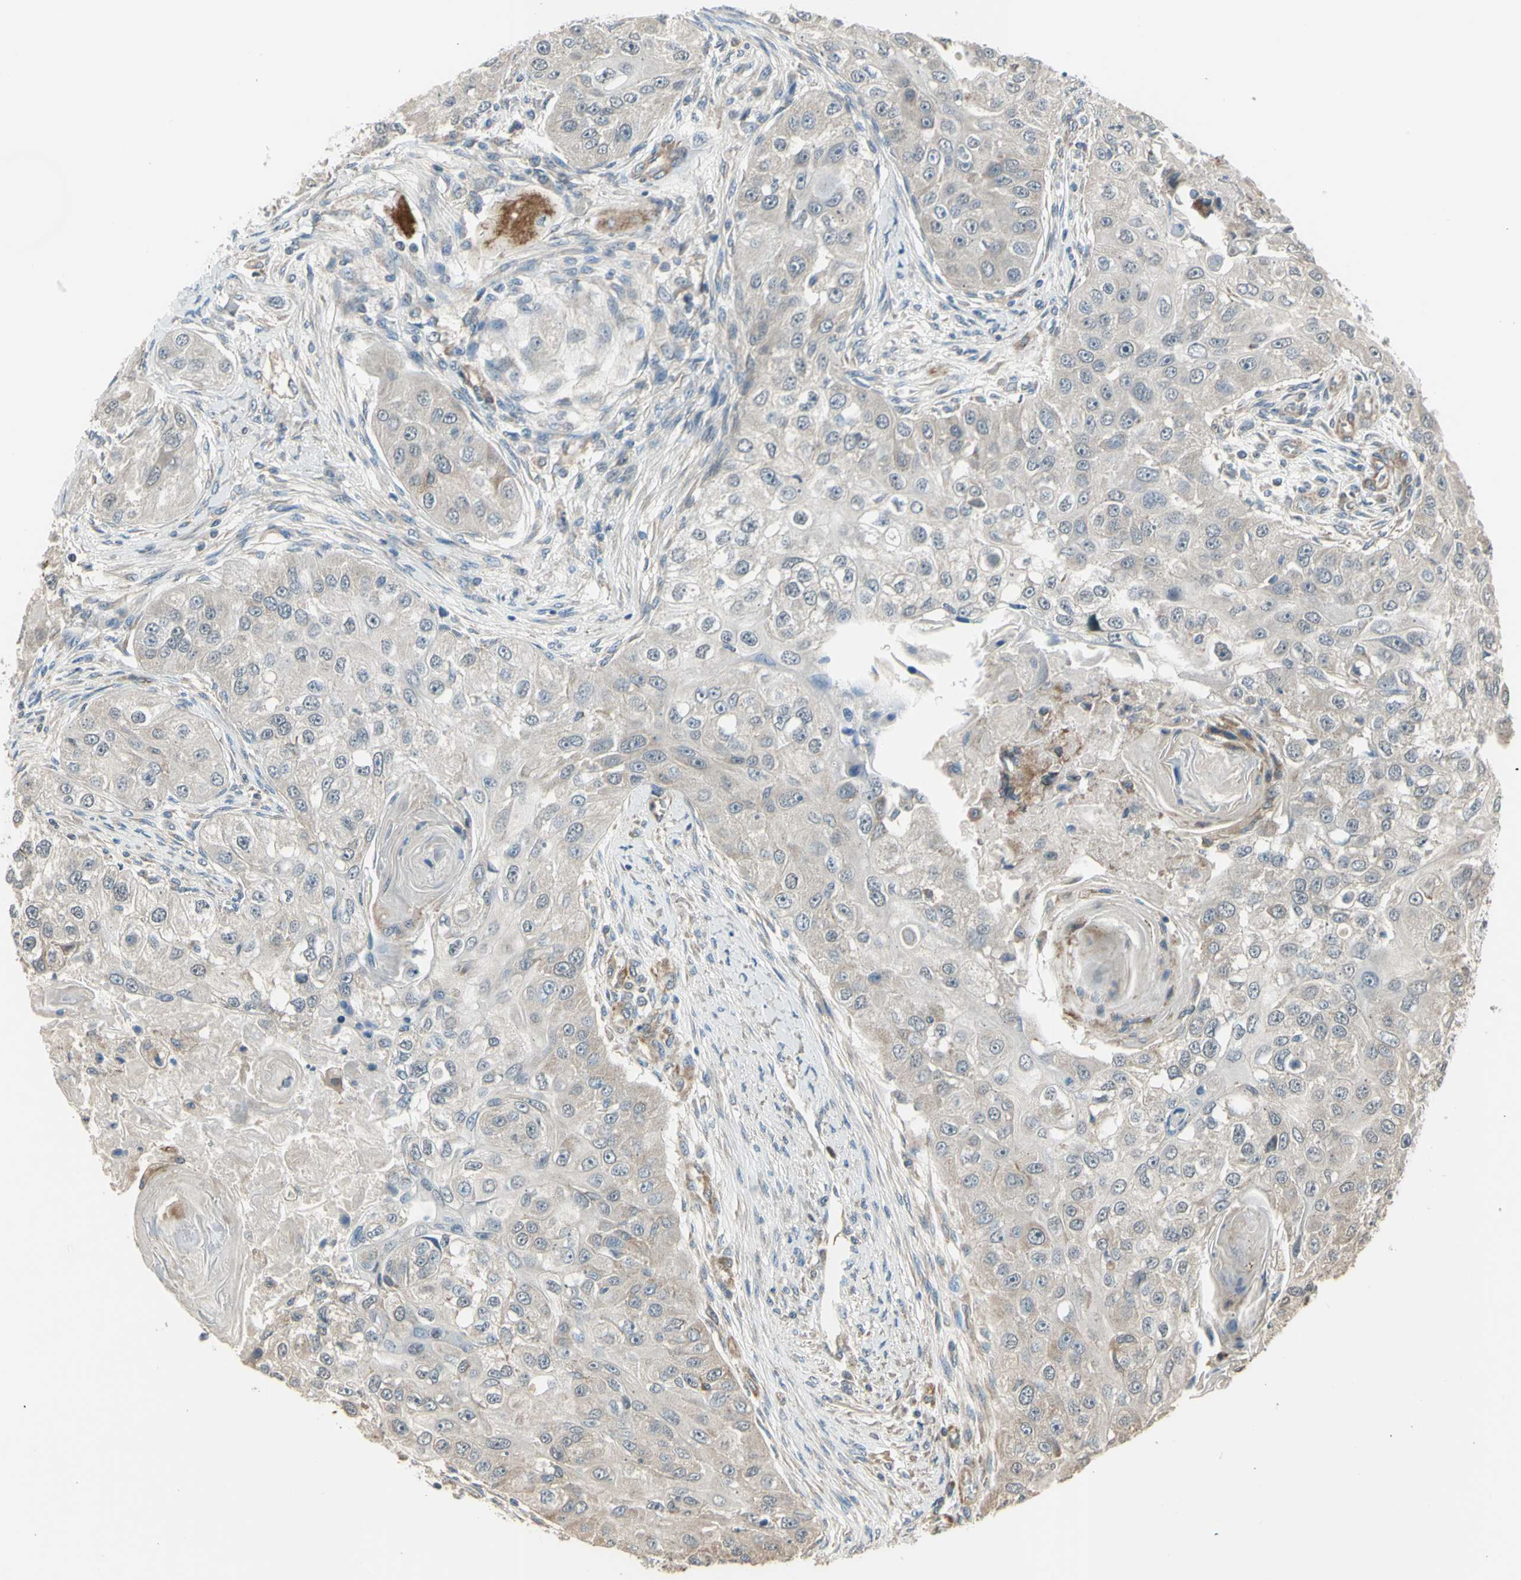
{"staining": {"intensity": "weak", "quantity": "<25%", "location": "cytoplasmic/membranous"}, "tissue": "head and neck cancer", "cell_type": "Tumor cells", "image_type": "cancer", "snomed": [{"axis": "morphology", "description": "Normal tissue, NOS"}, {"axis": "morphology", "description": "Squamous cell carcinoma, NOS"}, {"axis": "topography", "description": "Skeletal muscle"}, {"axis": "topography", "description": "Head-Neck"}], "caption": "Tumor cells are negative for protein expression in human head and neck cancer (squamous cell carcinoma).", "gene": "EFNB2", "patient": {"sex": "male", "age": 51}}